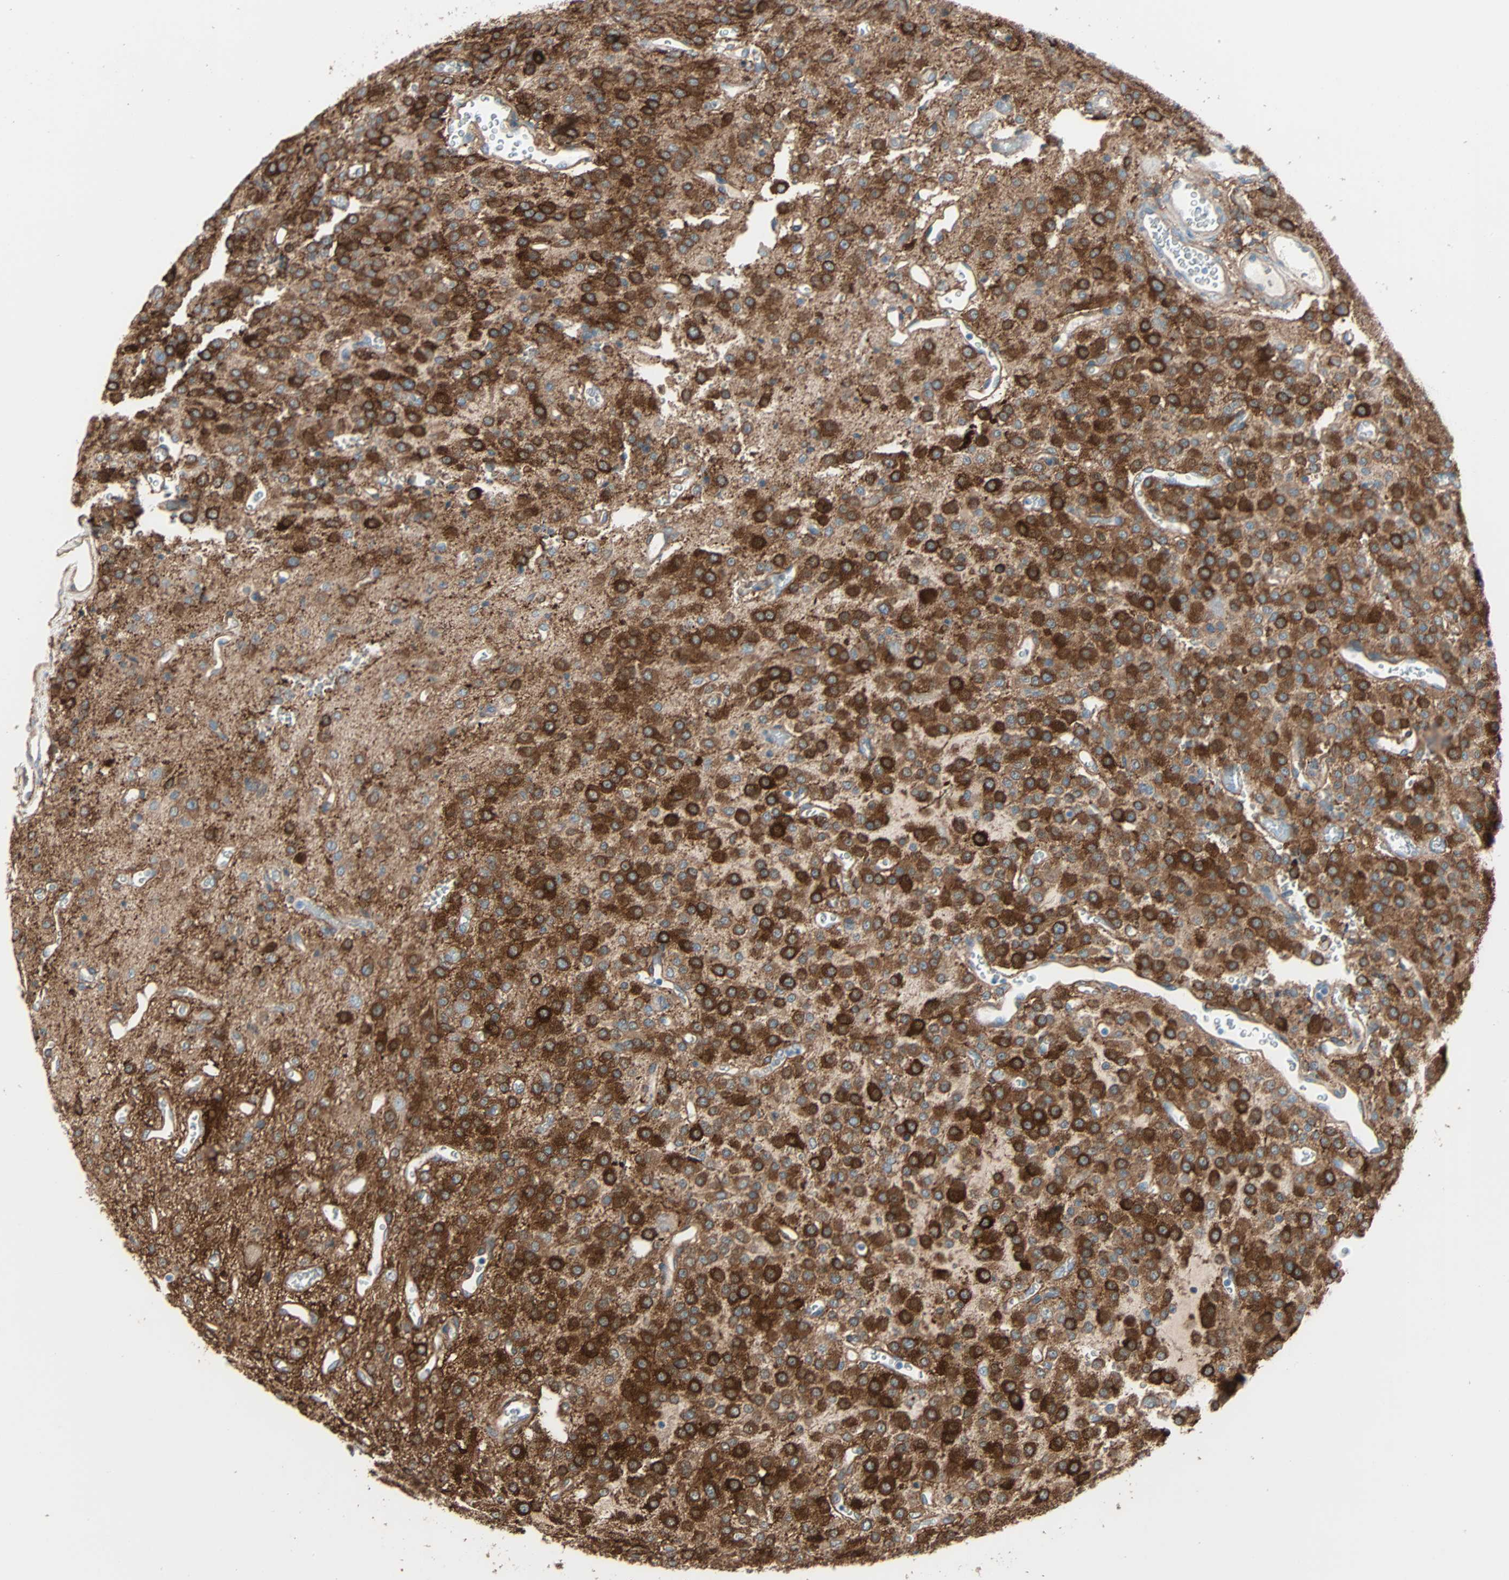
{"staining": {"intensity": "strong", "quantity": ">75%", "location": "cytoplasmic/membranous"}, "tissue": "glioma", "cell_type": "Tumor cells", "image_type": "cancer", "snomed": [{"axis": "morphology", "description": "Glioma, malignant, Low grade"}, {"axis": "topography", "description": "Brain"}], "caption": "Immunohistochemistry (IHC) histopathology image of neoplastic tissue: malignant low-grade glioma stained using IHC reveals high levels of strong protein expression localized specifically in the cytoplasmic/membranous of tumor cells, appearing as a cytoplasmic/membranous brown color.", "gene": "EPB41L2", "patient": {"sex": "male", "age": 38}}